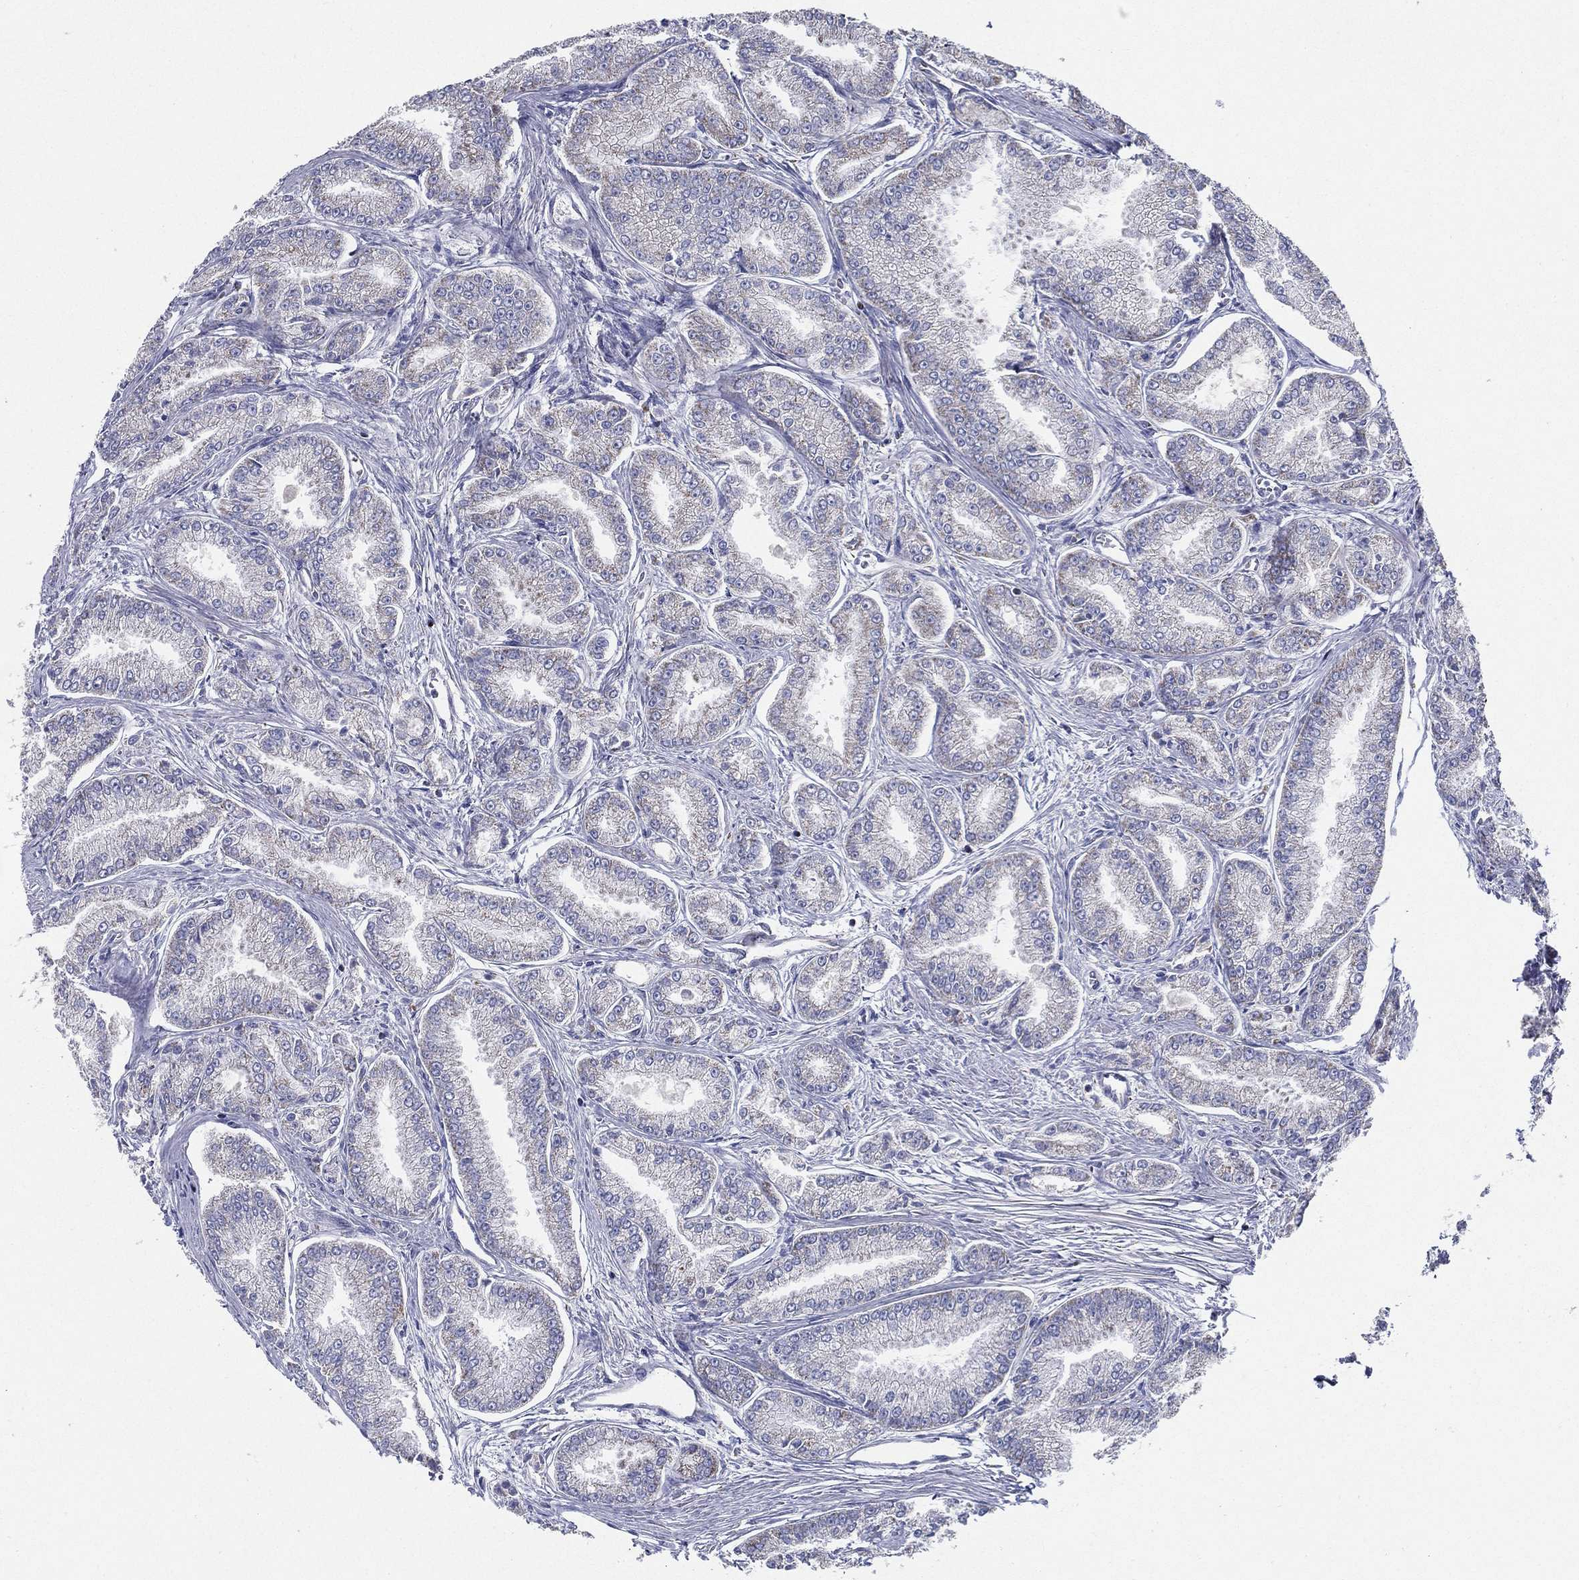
{"staining": {"intensity": "moderate", "quantity": "<25%", "location": "cytoplasmic/membranous"}, "tissue": "prostate cancer", "cell_type": "Tumor cells", "image_type": "cancer", "snomed": [{"axis": "morphology", "description": "Adenocarcinoma, NOS"}, {"axis": "morphology", "description": "Adenocarcinoma, High grade"}, {"axis": "topography", "description": "Prostate"}], "caption": "Moderate cytoplasmic/membranous protein expression is seen in about <25% of tumor cells in adenocarcinoma (prostate).", "gene": "SFXN1", "patient": {"sex": "male", "age": 70}}